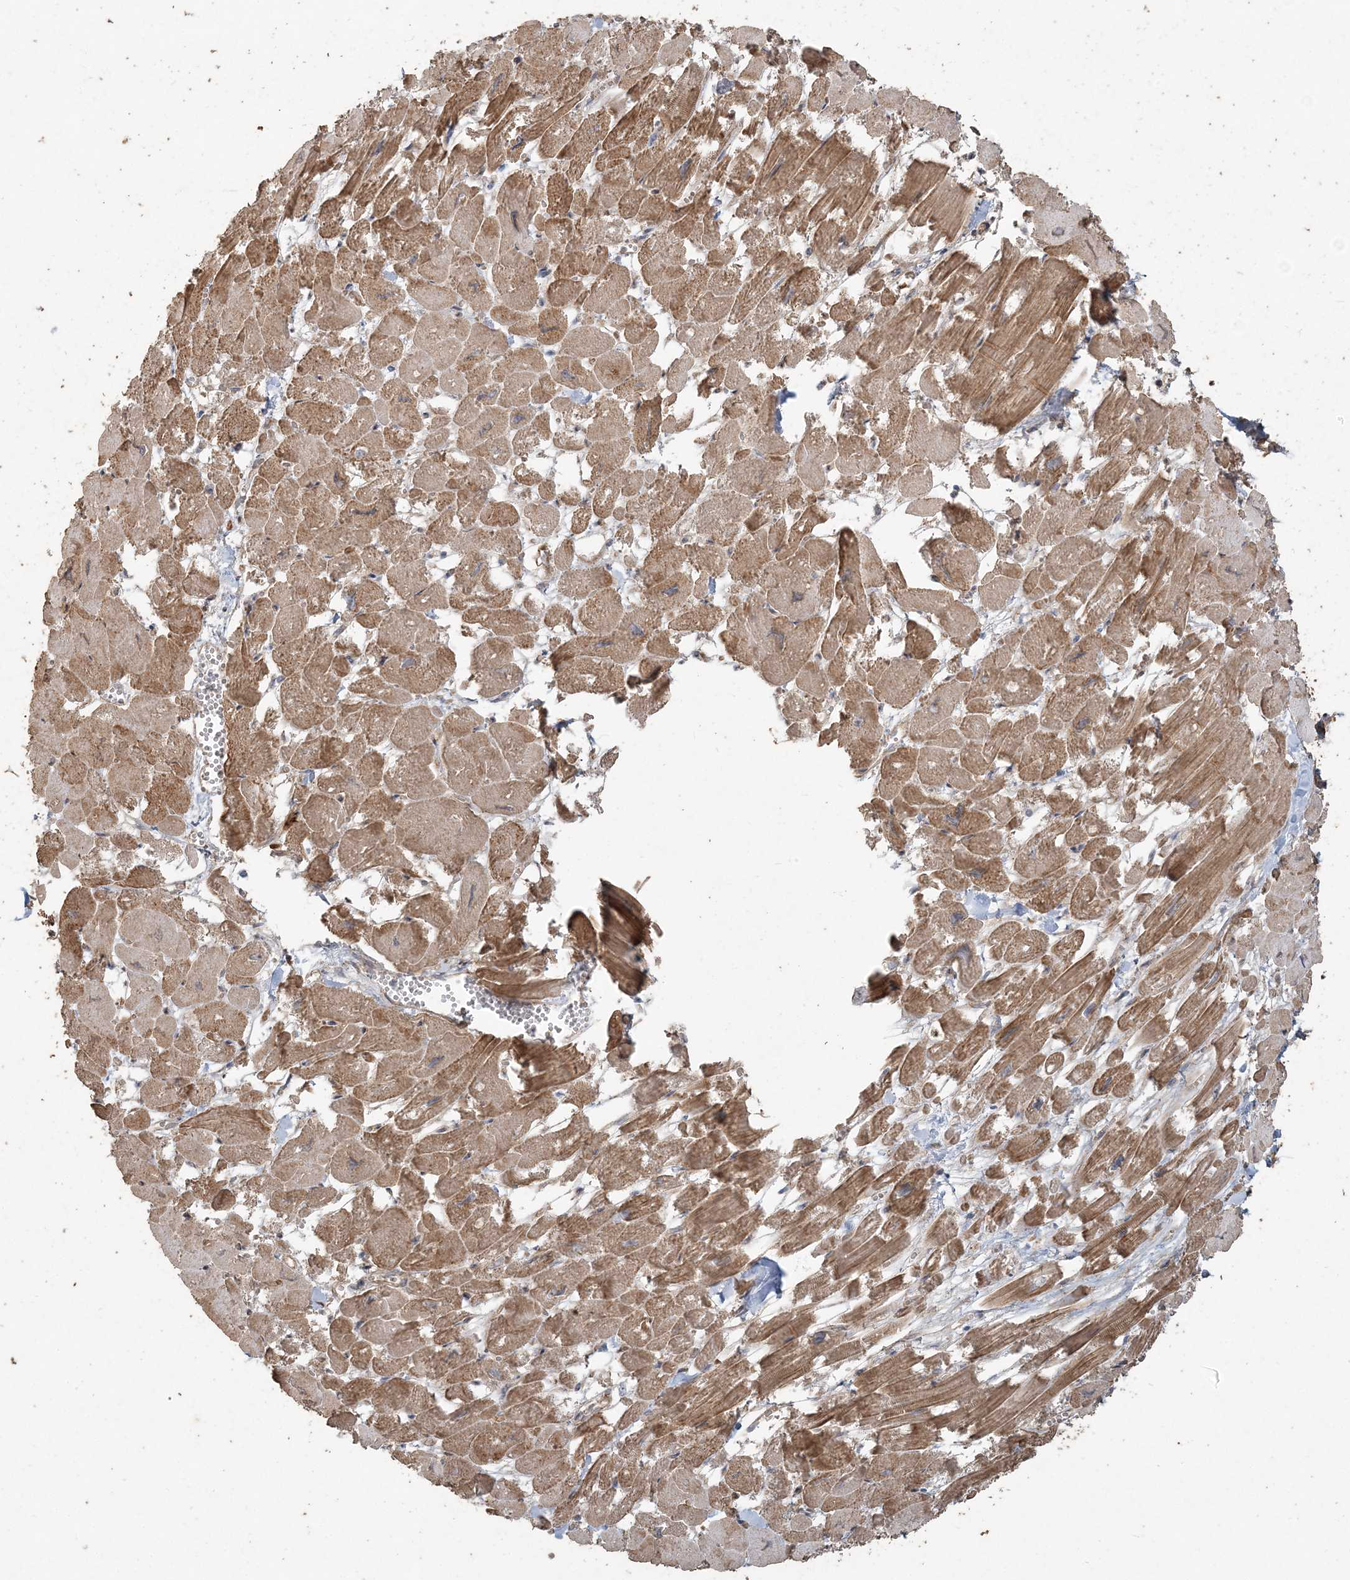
{"staining": {"intensity": "moderate", "quantity": ">75%", "location": "cytoplasmic/membranous"}, "tissue": "heart muscle", "cell_type": "Cardiomyocytes", "image_type": "normal", "snomed": [{"axis": "morphology", "description": "Normal tissue, NOS"}, {"axis": "topography", "description": "Heart"}], "caption": "High-power microscopy captured an IHC photomicrograph of normal heart muscle, revealing moderate cytoplasmic/membranous positivity in approximately >75% of cardiomyocytes.", "gene": "RNF145", "patient": {"sex": "male", "age": 54}}